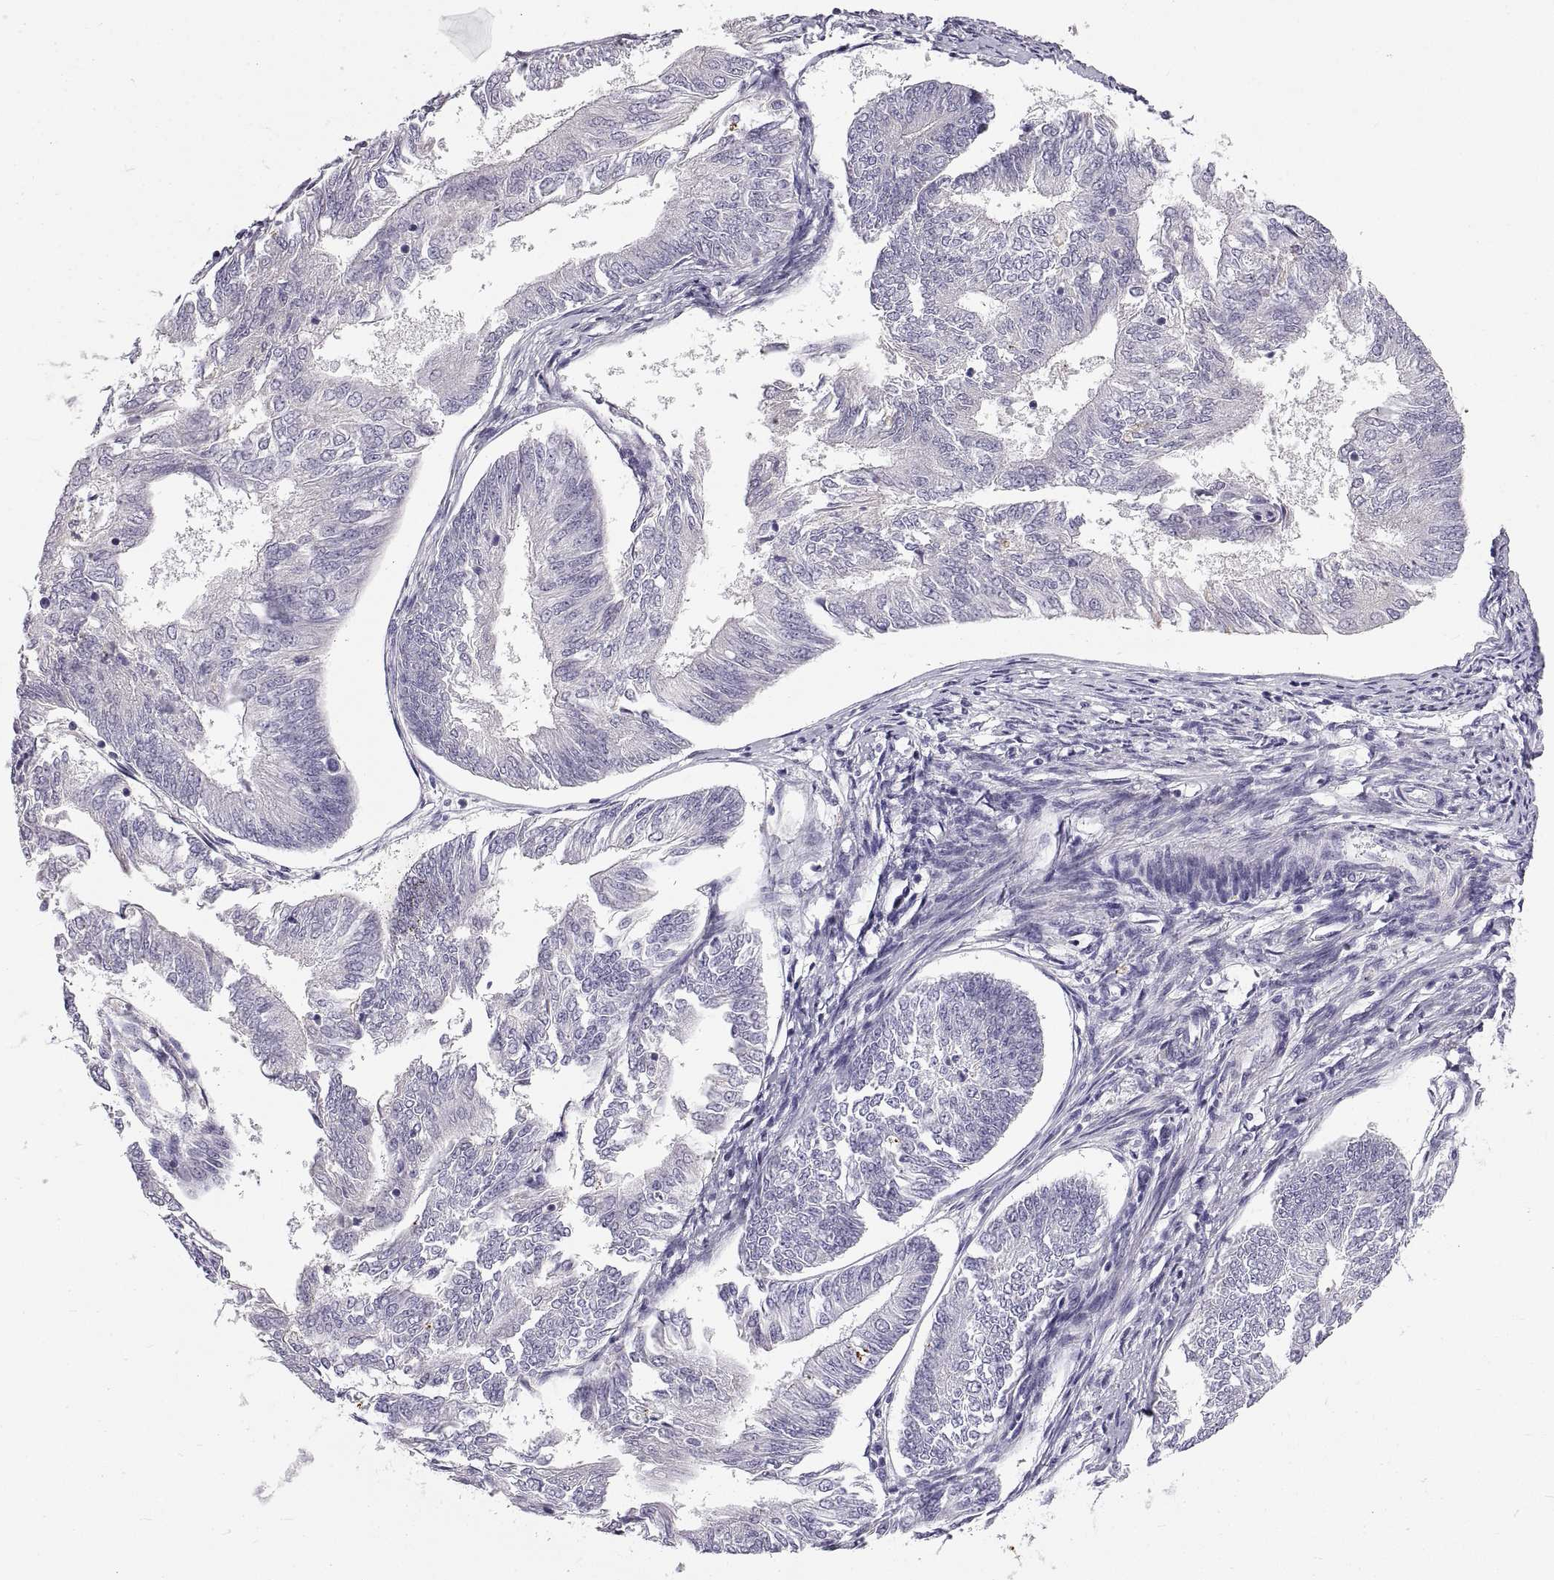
{"staining": {"intensity": "negative", "quantity": "none", "location": "none"}, "tissue": "endometrial cancer", "cell_type": "Tumor cells", "image_type": "cancer", "snomed": [{"axis": "morphology", "description": "Adenocarcinoma, NOS"}, {"axis": "topography", "description": "Endometrium"}], "caption": "Immunohistochemistry photomicrograph of adenocarcinoma (endometrial) stained for a protein (brown), which reveals no expression in tumor cells. The staining was performed using DAB to visualize the protein expression in brown, while the nuclei were stained in blue with hematoxylin (Magnification: 20x).", "gene": "ADAM32", "patient": {"sex": "female", "age": 58}}